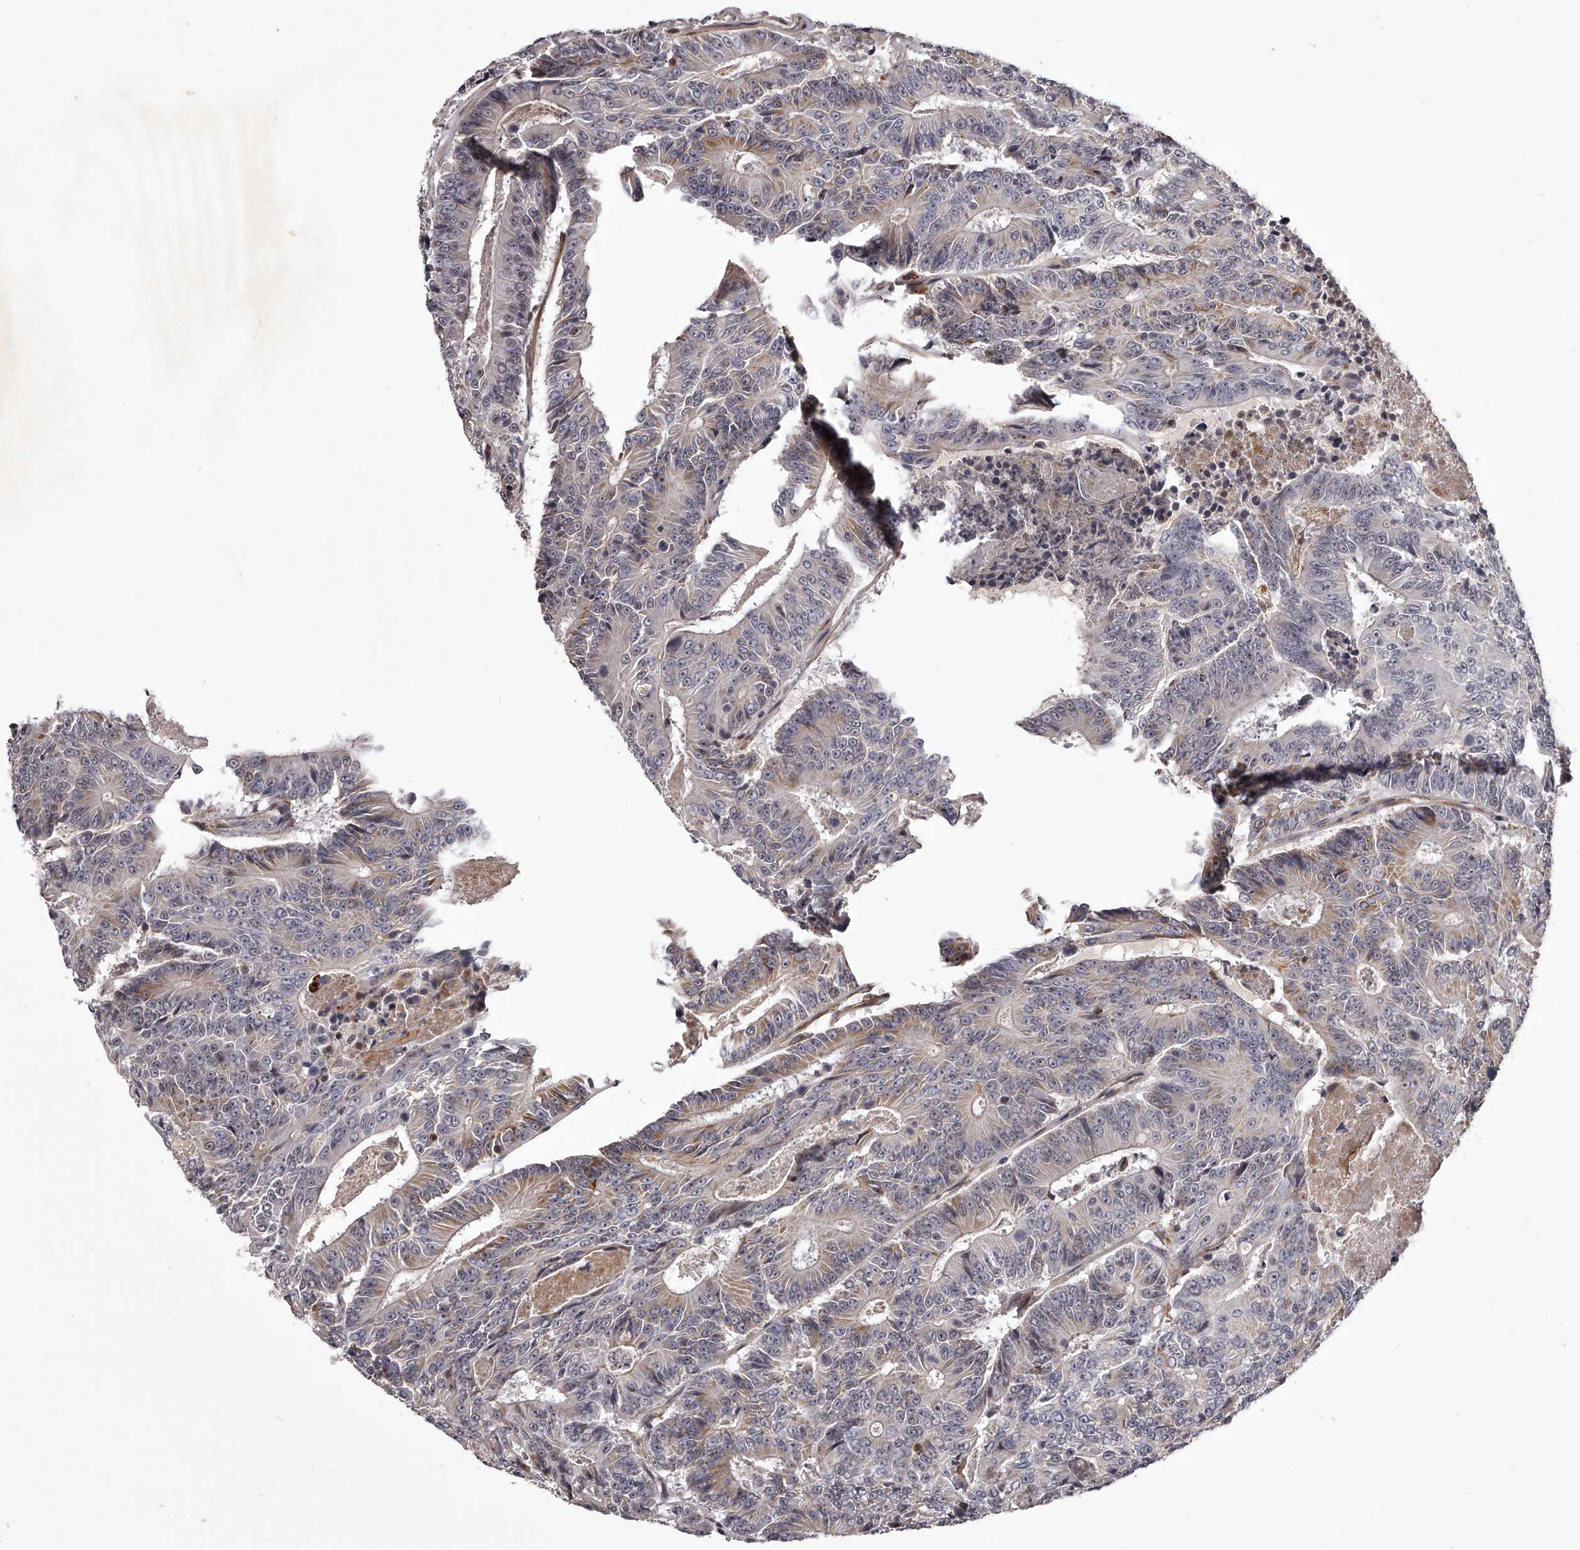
{"staining": {"intensity": "weak", "quantity": "<25%", "location": "cytoplasmic/membranous"}, "tissue": "colorectal cancer", "cell_type": "Tumor cells", "image_type": "cancer", "snomed": [{"axis": "morphology", "description": "Adenocarcinoma, NOS"}, {"axis": "topography", "description": "Colon"}], "caption": "Tumor cells show no significant staining in adenocarcinoma (colorectal).", "gene": "RRP36", "patient": {"sex": "male", "age": 83}}